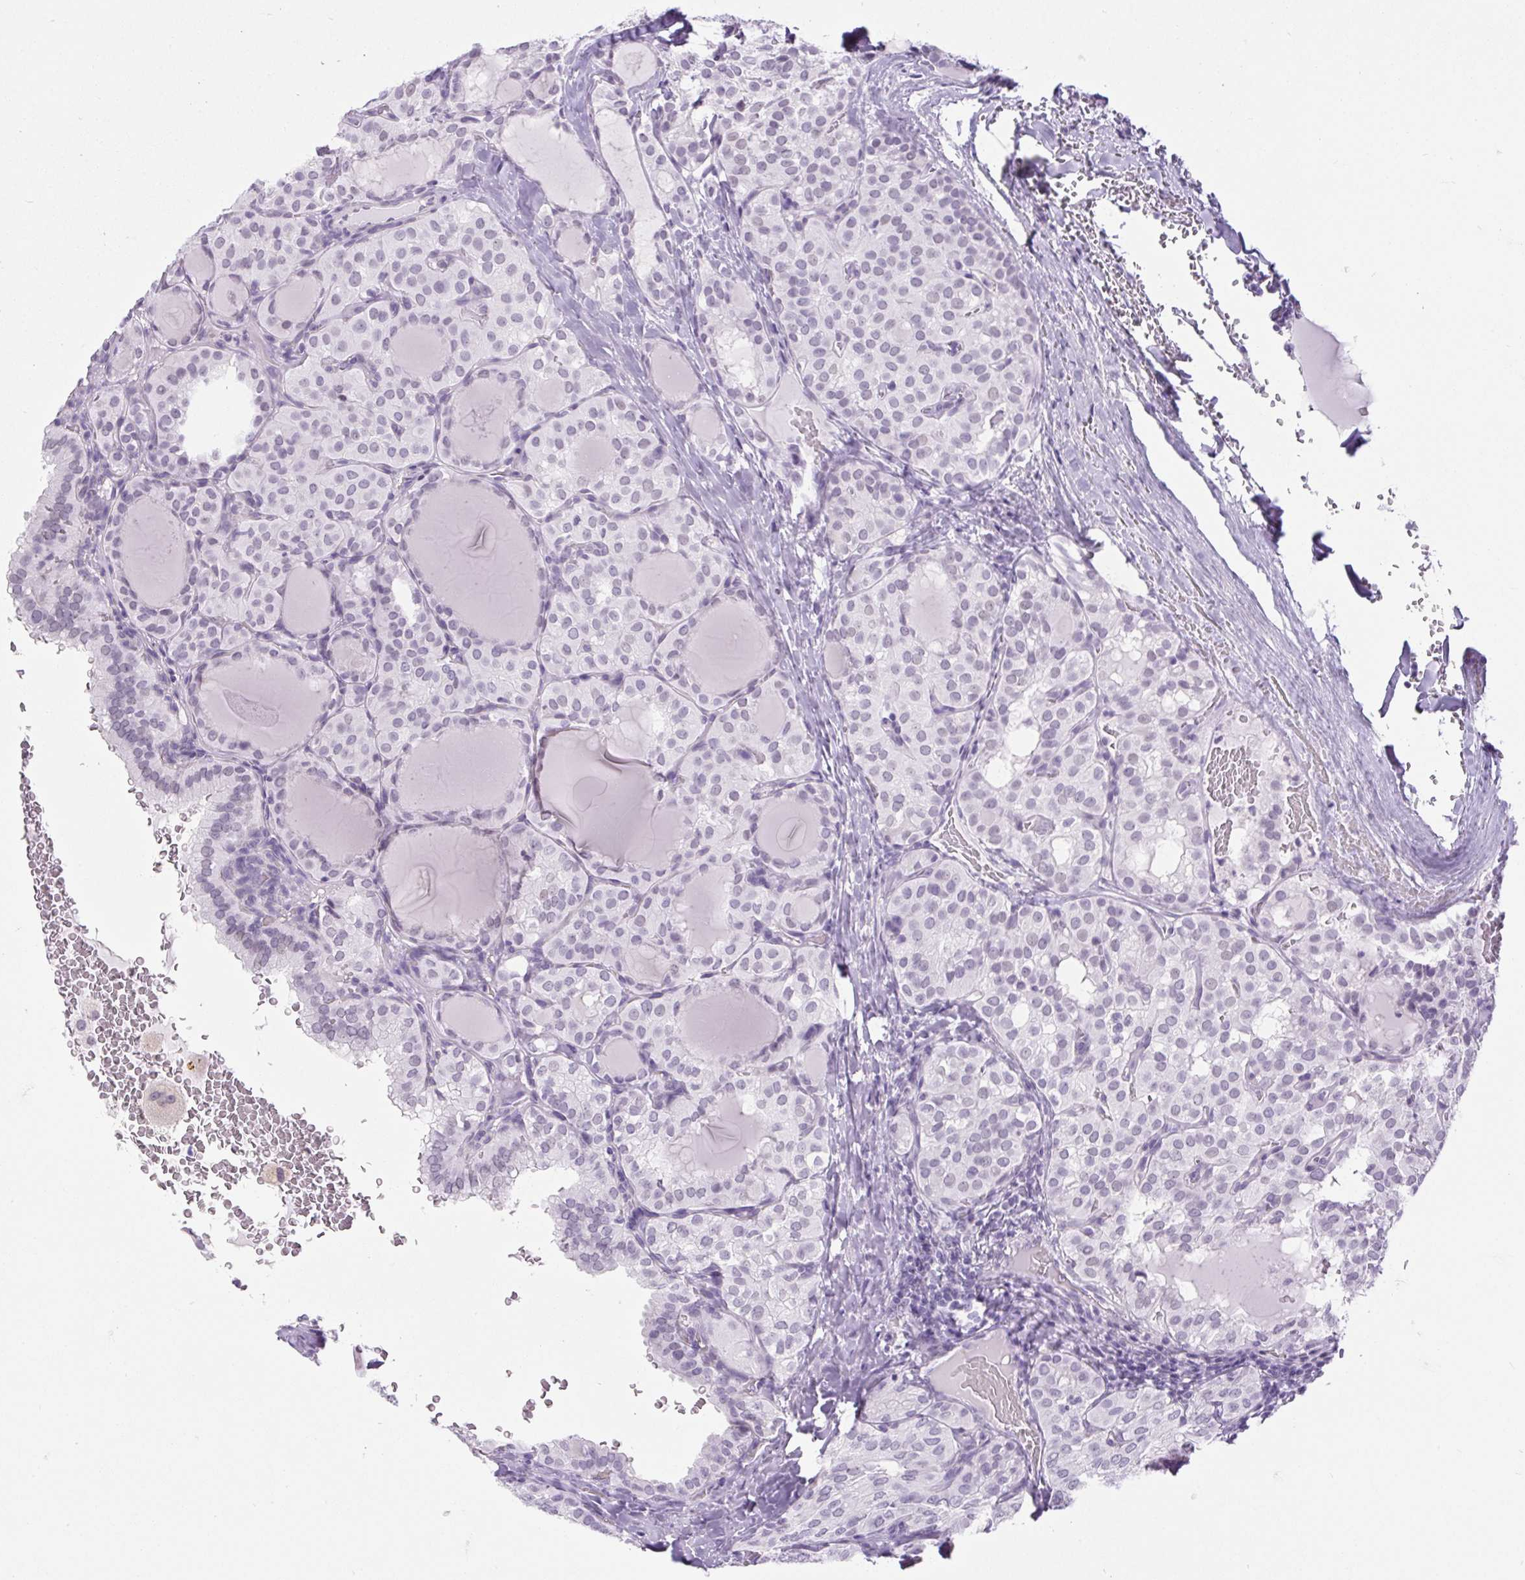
{"staining": {"intensity": "negative", "quantity": "none", "location": "none"}, "tissue": "thyroid cancer", "cell_type": "Tumor cells", "image_type": "cancer", "snomed": [{"axis": "morphology", "description": "Papillary adenocarcinoma, NOS"}, {"axis": "topography", "description": "Thyroid gland"}], "caption": "Immunohistochemistry histopathology image of human thyroid cancer (papillary adenocarcinoma) stained for a protein (brown), which exhibits no expression in tumor cells.", "gene": "BCAS1", "patient": {"sex": "male", "age": 20}}